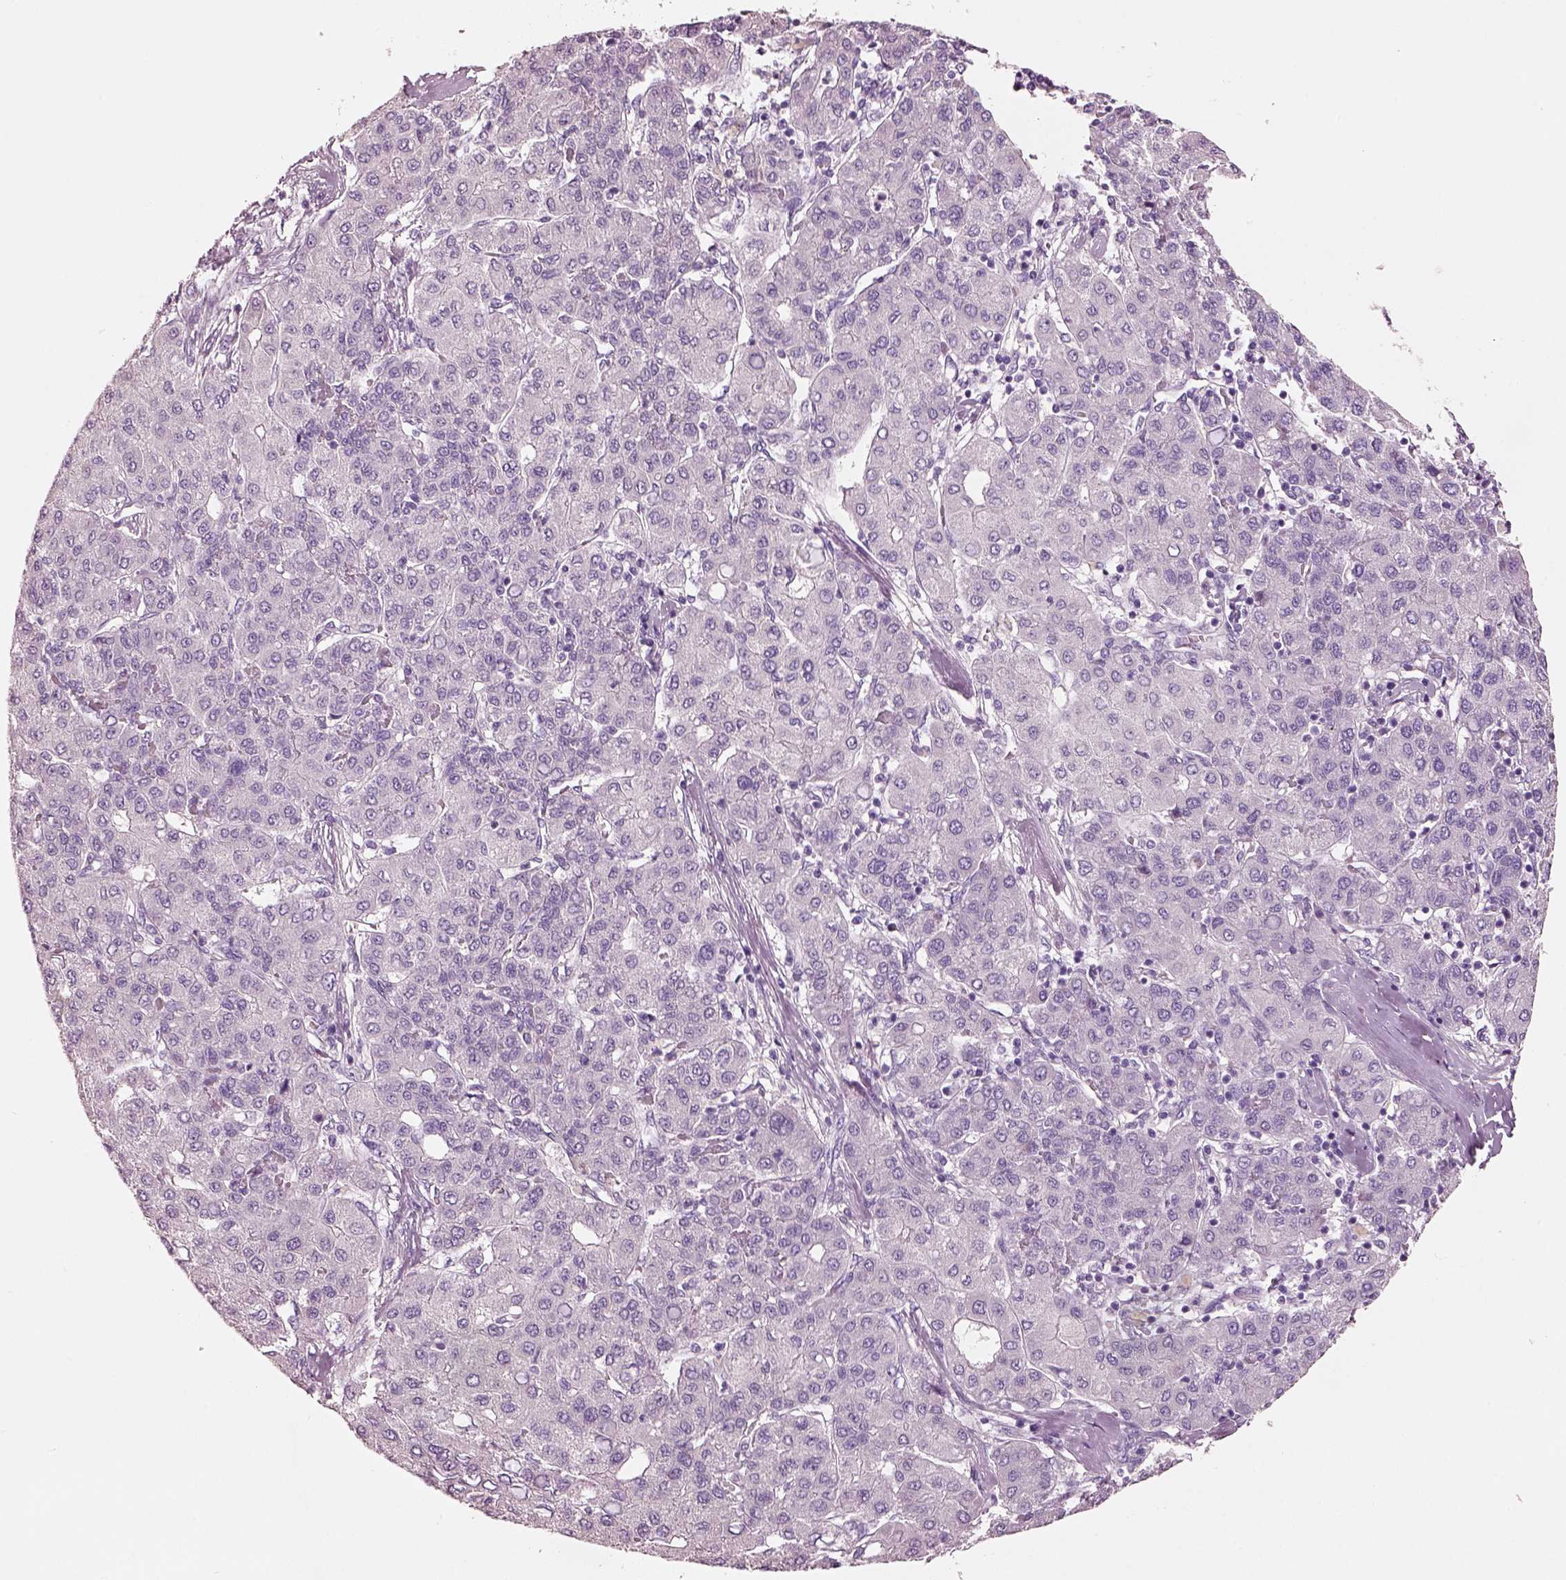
{"staining": {"intensity": "negative", "quantity": "none", "location": "none"}, "tissue": "liver cancer", "cell_type": "Tumor cells", "image_type": "cancer", "snomed": [{"axis": "morphology", "description": "Carcinoma, Hepatocellular, NOS"}, {"axis": "topography", "description": "Liver"}], "caption": "Tumor cells are negative for protein expression in human liver cancer. (IHC, brightfield microscopy, high magnification).", "gene": "ELSPBP1", "patient": {"sex": "male", "age": 65}}